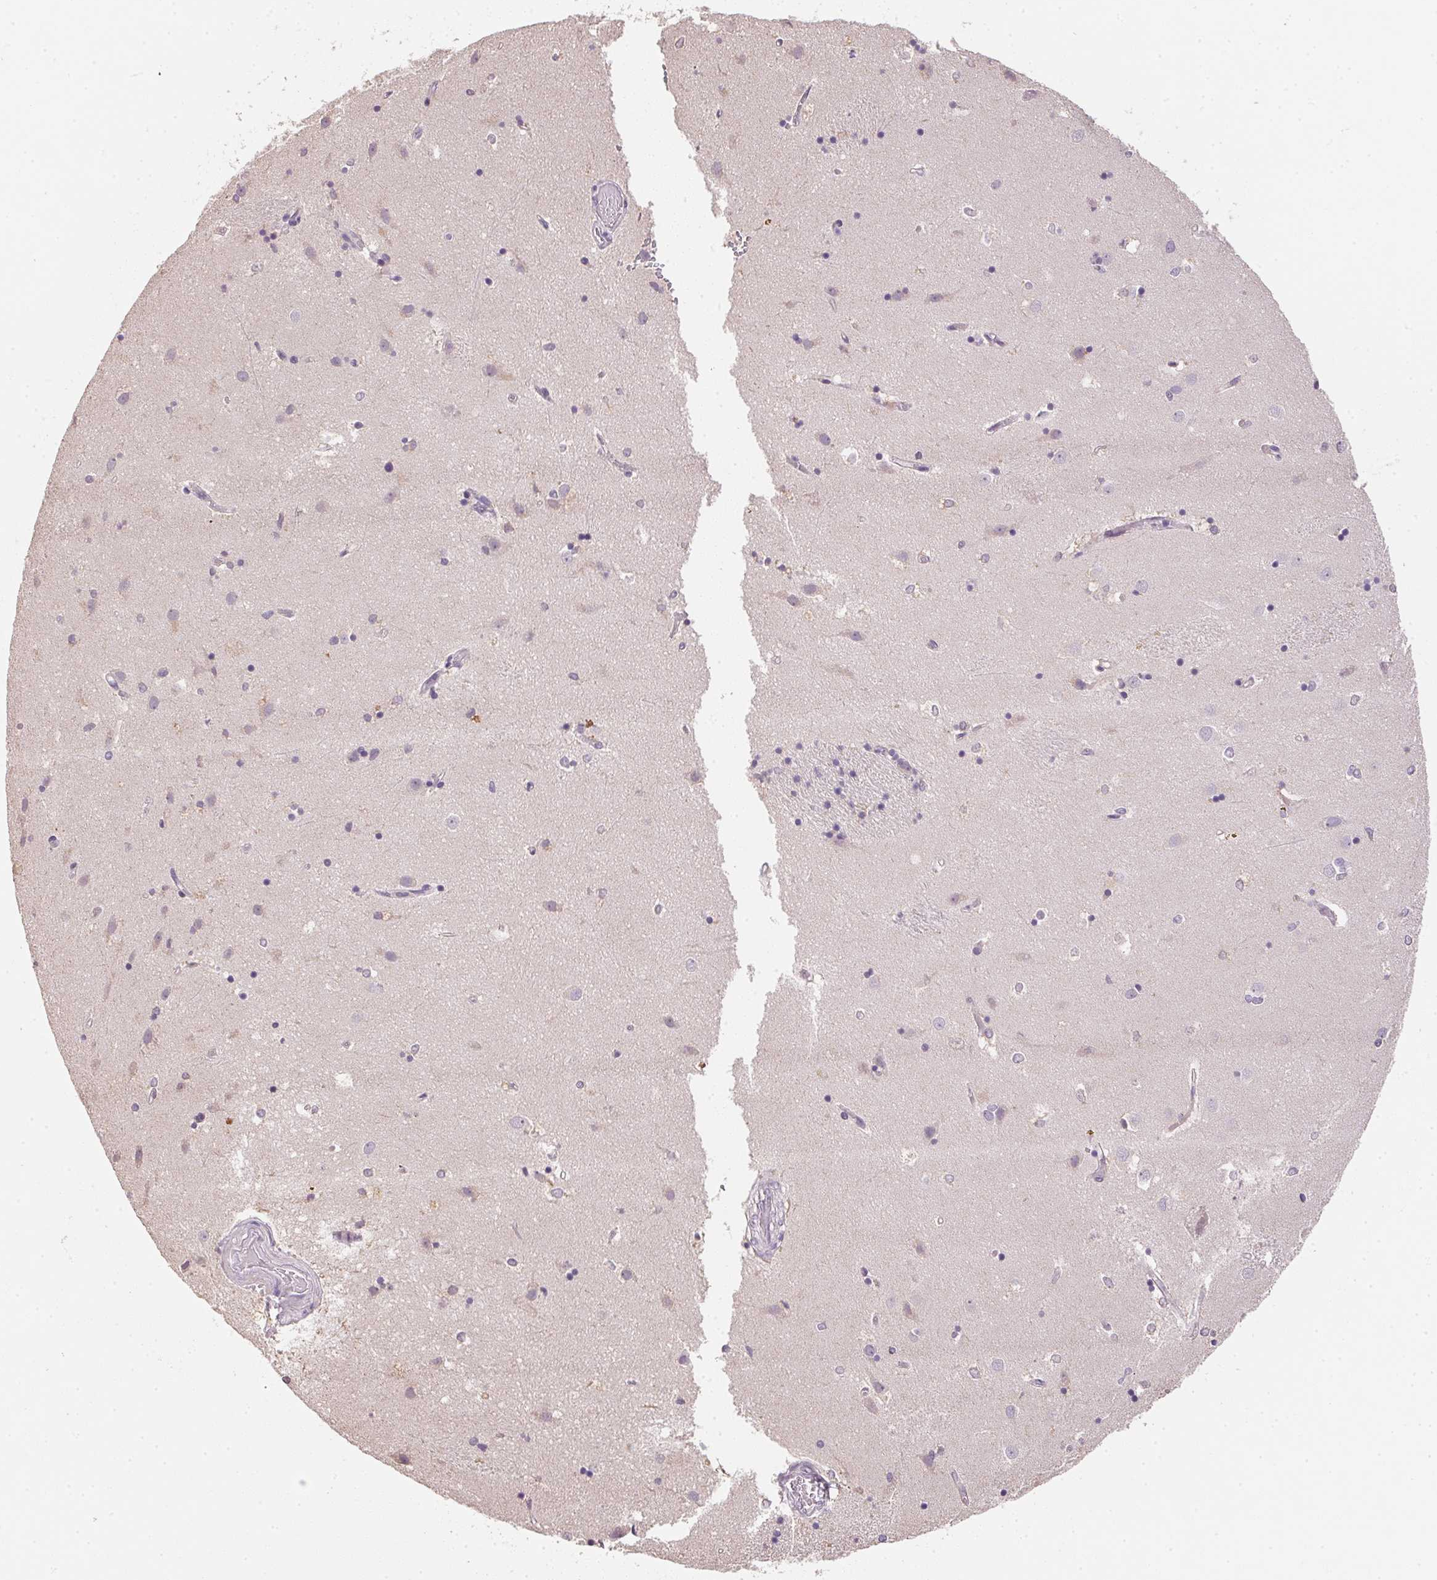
{"staining": {"intensity": "negative", "quantity": "none", "location": "none"}, "tissue": "caudate", "cell_type": "Glial cells", "image_type": "normal", "snomed": [{"axis": "morphology", "description": "Normal tissue, NOS"}, {"axis": "topography", "description": "Lateral ventricle wall"}], "caption": "The photomicrograph demonstrates no staining of glial cells in benign caudate.", "gene": "ALDH8A1", "patient": {"sex": "male", "age": 54}}